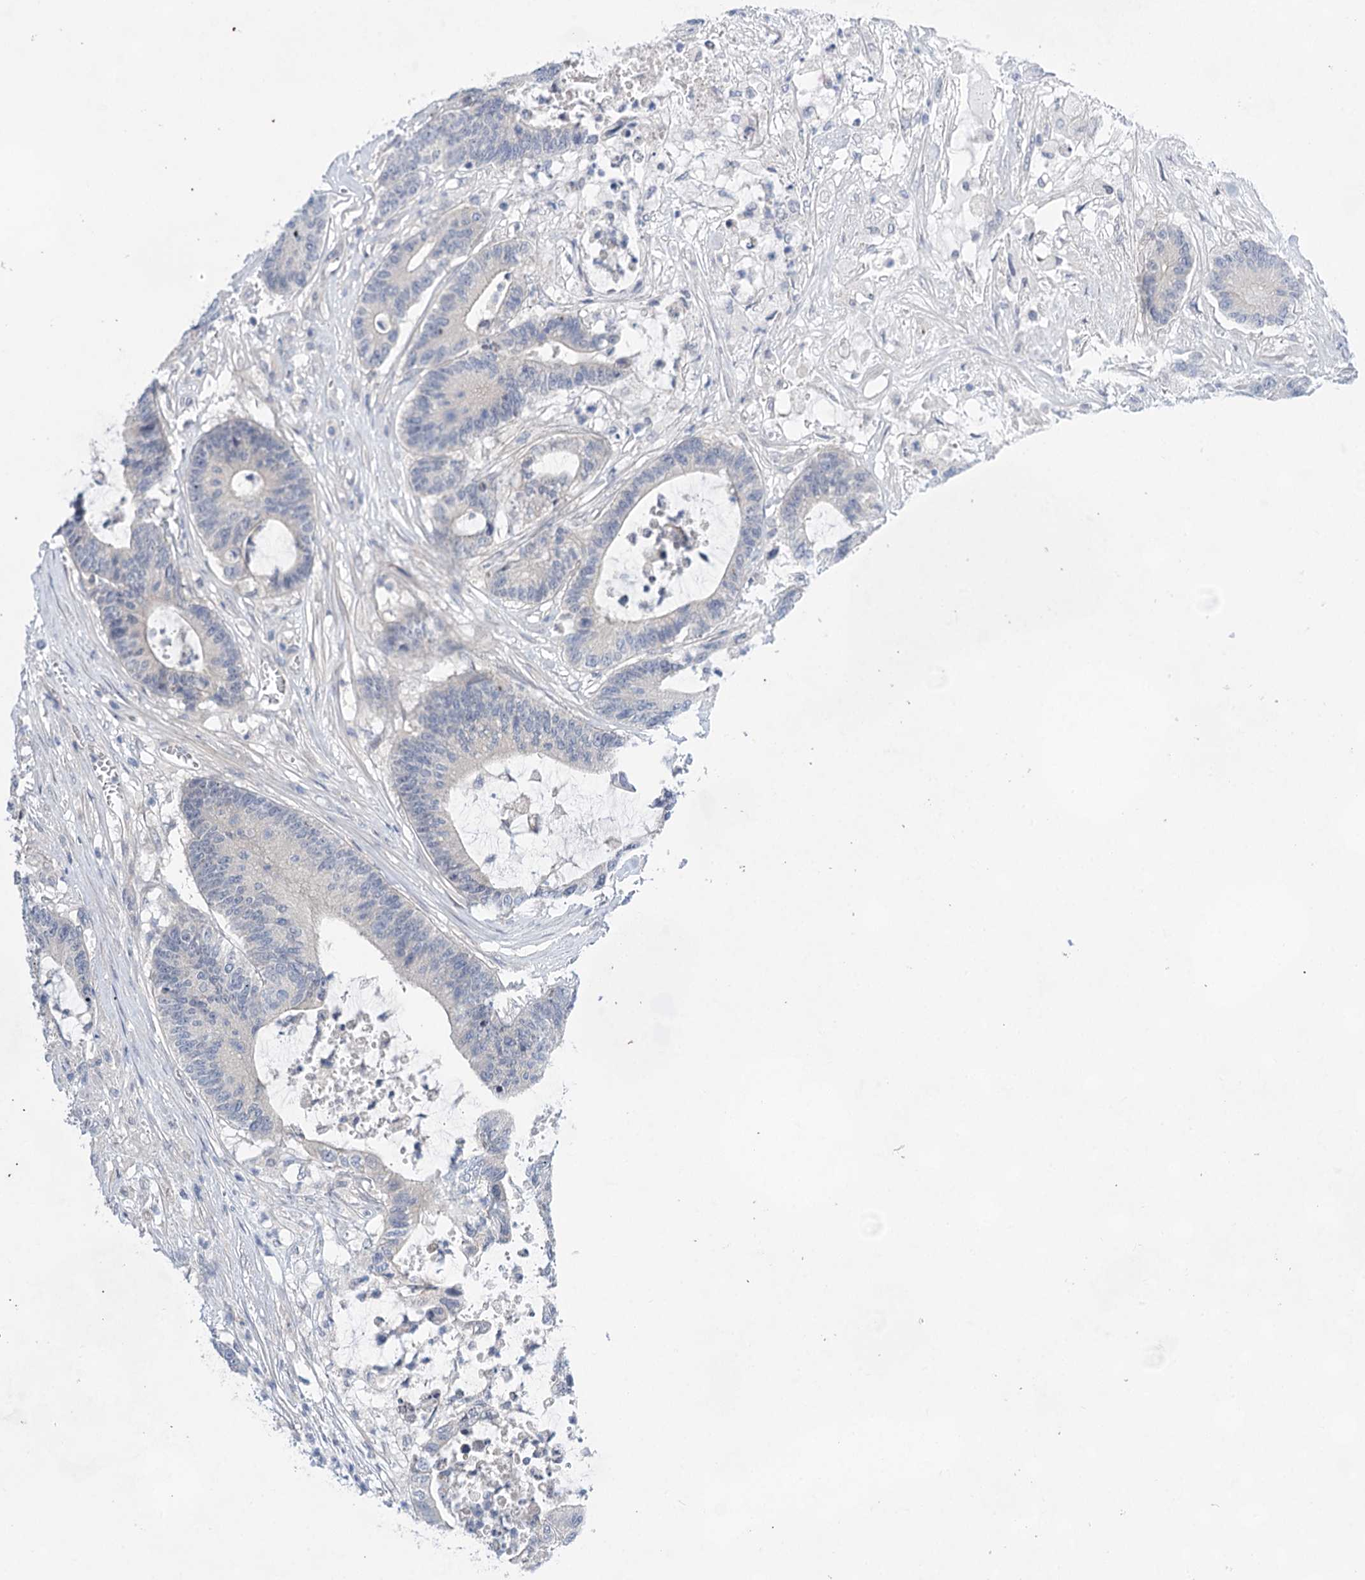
{"staining": {"intensity": "negative", "quantity": "none", "location": "none"}, "tissue": "colorectal cancer", "cell_type": "Tumor cells", "image_type": "cancer", "snomed": [{"axis": "morphology", "description": "Adenocarcinoma, NOS"}, {"axis": "topography", "description": "Colon"}], "caption": "Adenocarcinoma (colorectal) was stained to show a protein in brown. There is no significant positivity in tumor cells.", "gene": "LALBA", "patient": {"sex": "female", "age": 84}}